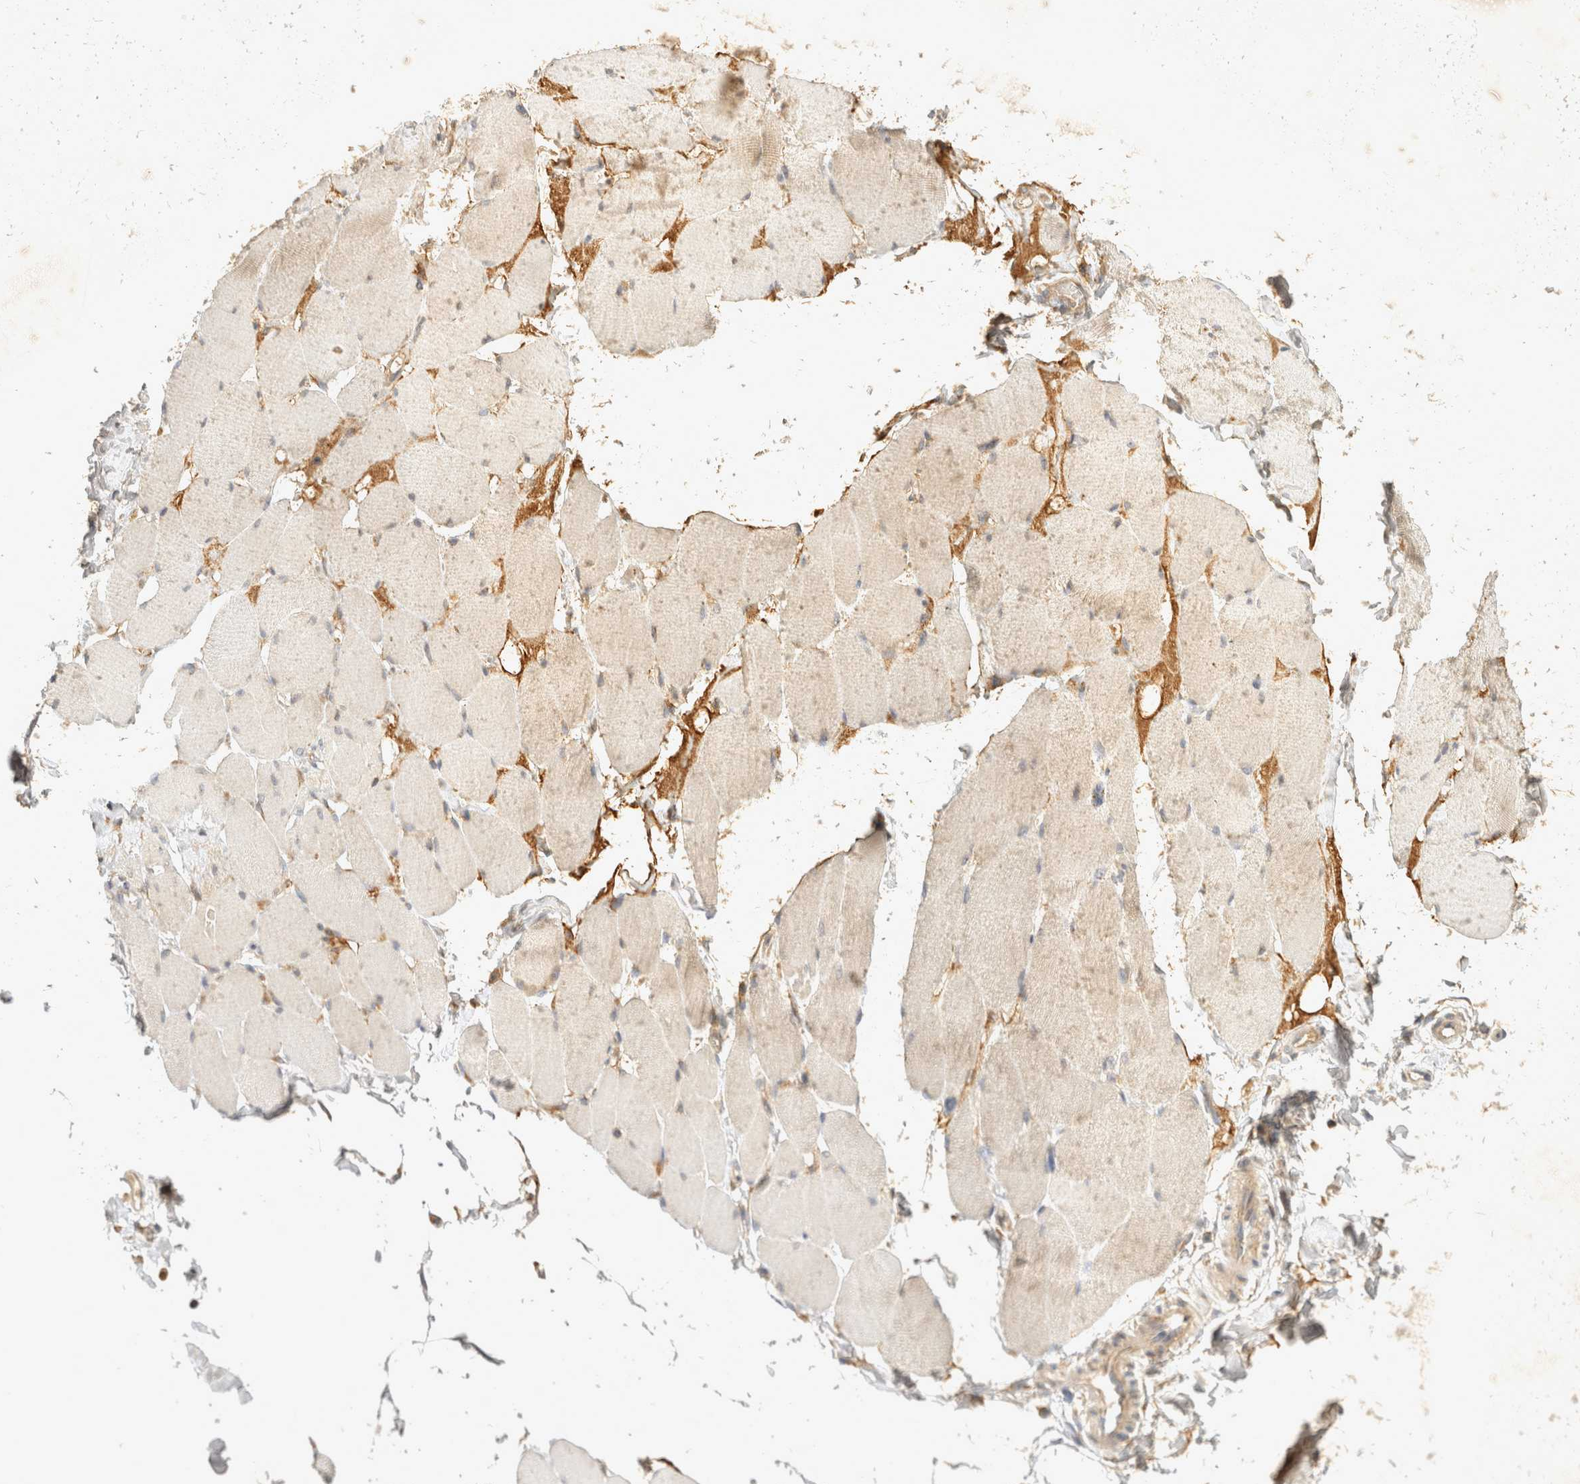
{"staining": {"intensity": "weak", "quantity": "<25%", "location": "cytoplasmic/membranous"}, "tissue": "skeletal muscle", "cell_type": "Myocytes", "image_type": "normal", "snomed": [{"axis": "morphology", "description": "Normal tissue, NOS"}, {"axis": "topography", "description": "Skin"}, {"axis": "topography", "description": "Skeletal muscle"}], "caption": "The image reveals no staining of myocytes in unremarkable skeletal muscle. (DAB immunohistochemistry, high magnification).", "gene": "EIF4G3", "patient": {"sex": "male", "age": 83}}